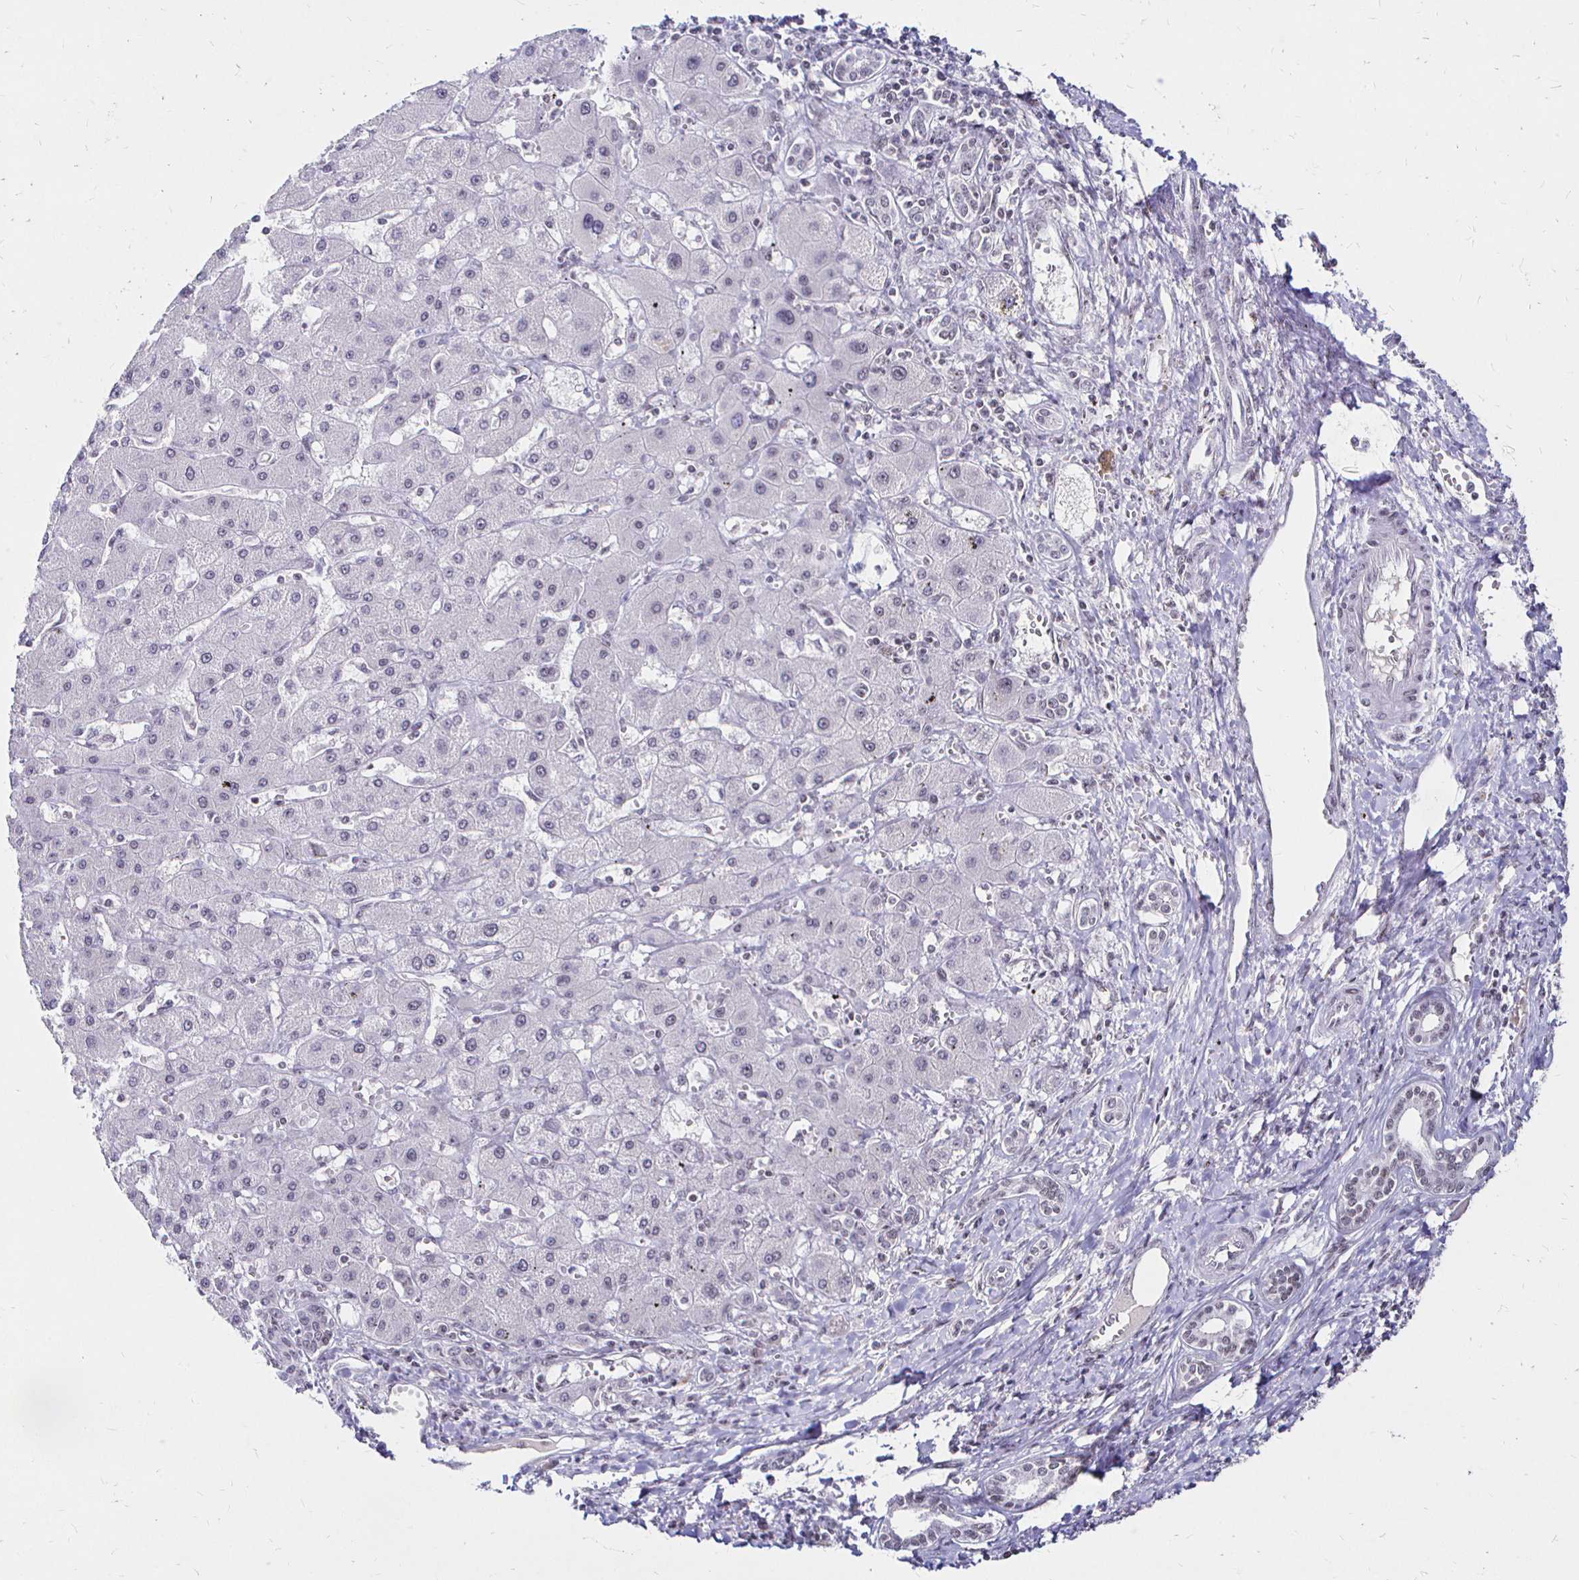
{"staining": {"intensity": "negative", "quantity": "none", "location": "none"}, "tissue": "liver cancer", "cell_type": "Tumor cells", "image_type": "cancer", "snomed": [{"axis": "morphology", "description": "Cholangiocarcinoma"}, {"axis": "topography", "description": "Liver"}], "caption": "A high-resolution photomicrograph shows immunohistochemistry (IHC) staining of cholangiocarcinoma (liver), which demonstrates no significant positivity in tumor cells.", "gene": "SIN3A", "patient": {"sex": "male", "age": 59}}